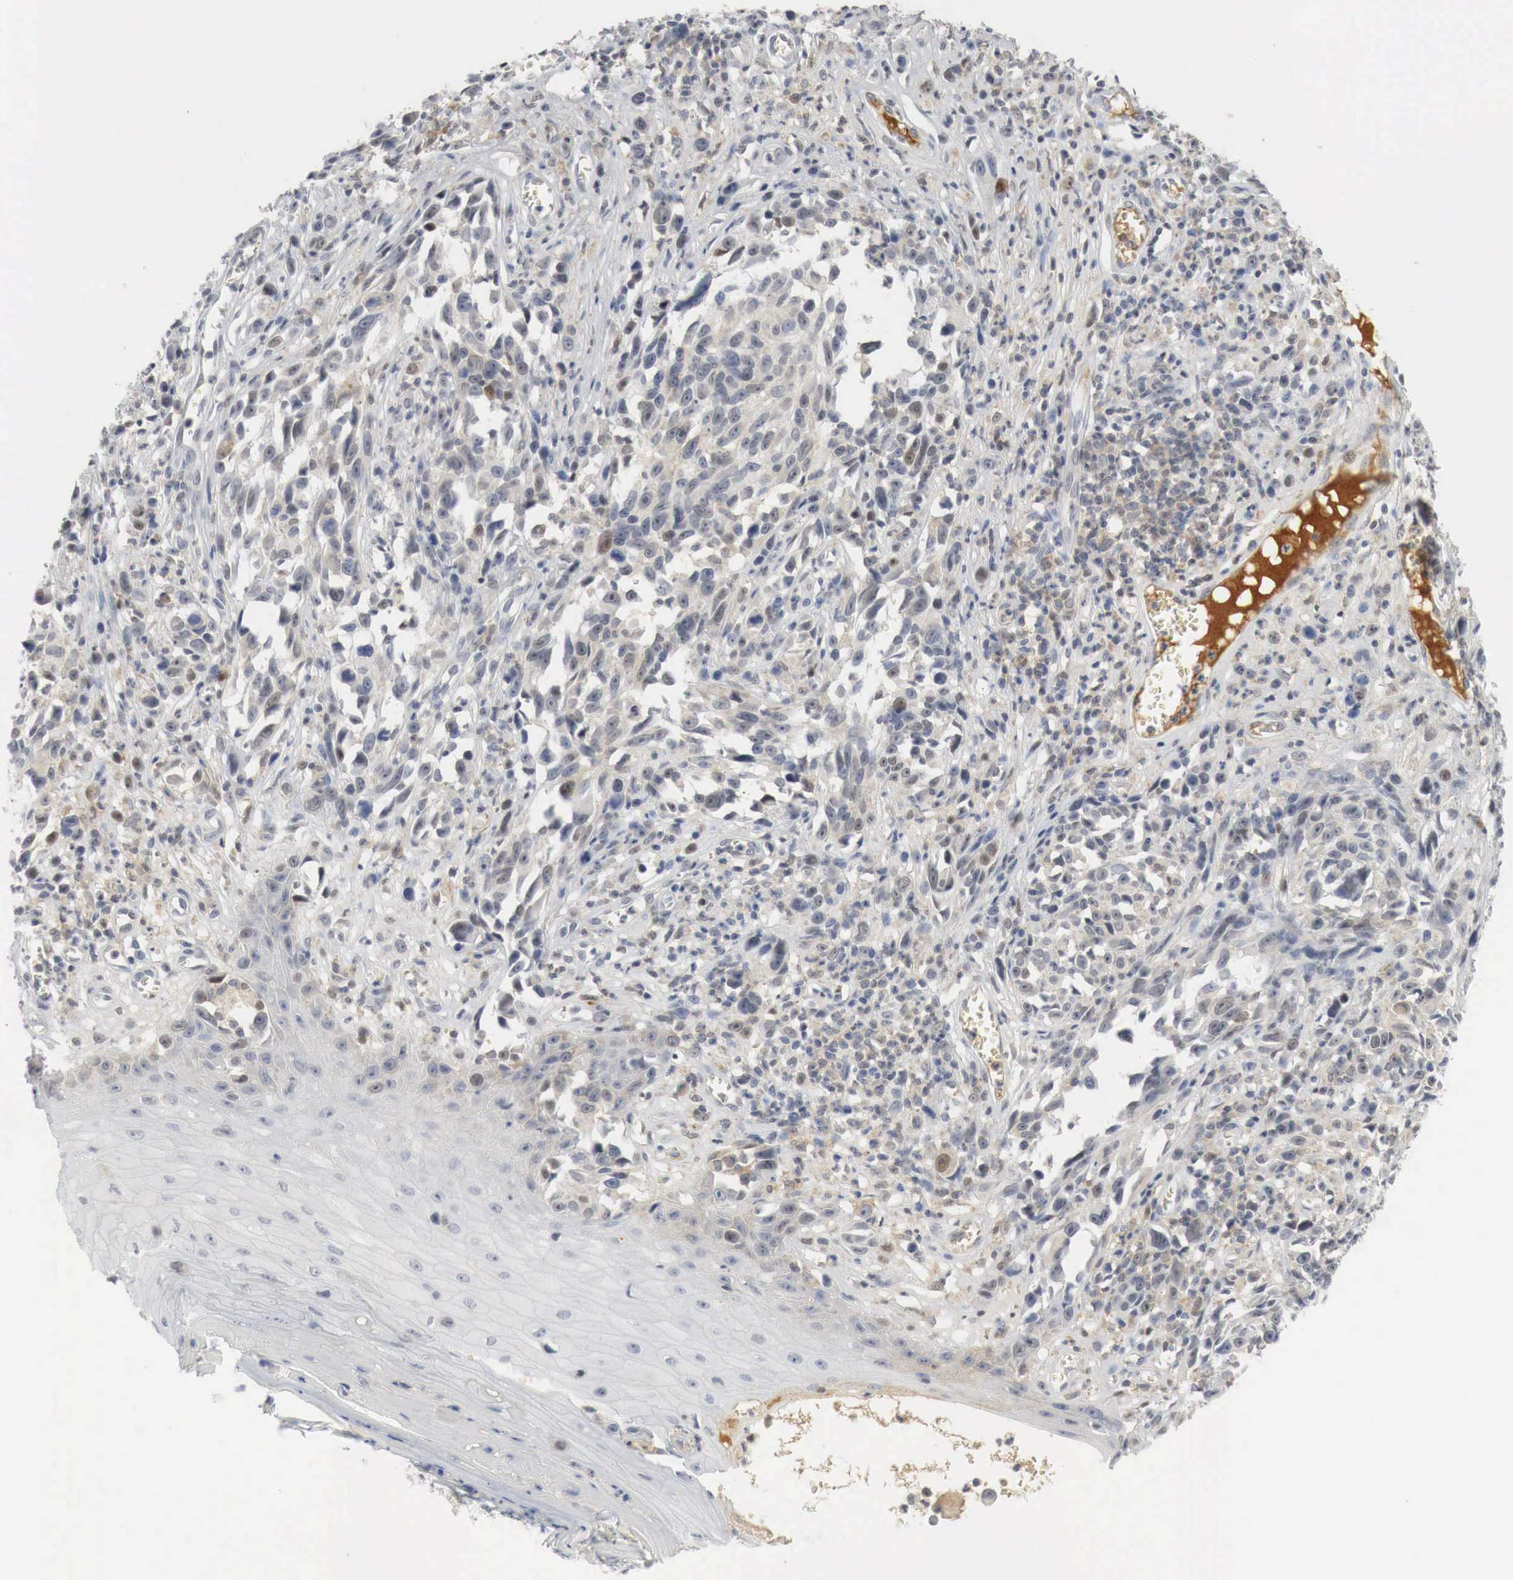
{"staining": {"intensity": "weak", "quantity": "<25%", "location": "cytoplasmic/membranous,nuclear"}, "tissue": "melanoma", "cell_type": "Tumor cells", "image_type": "cancer", "snomed": [{"axis": "morphology", "description": "Malignant melanoma, NOS"}, {"axis": "topography", "description": "Skin"}], "caption": "Melanoma stained for a protein using immunohistochemistry (IHC) reveals no positivity tumor cells.", "gene": "MYC", "patient": {"sex": "female", "age": 82}}